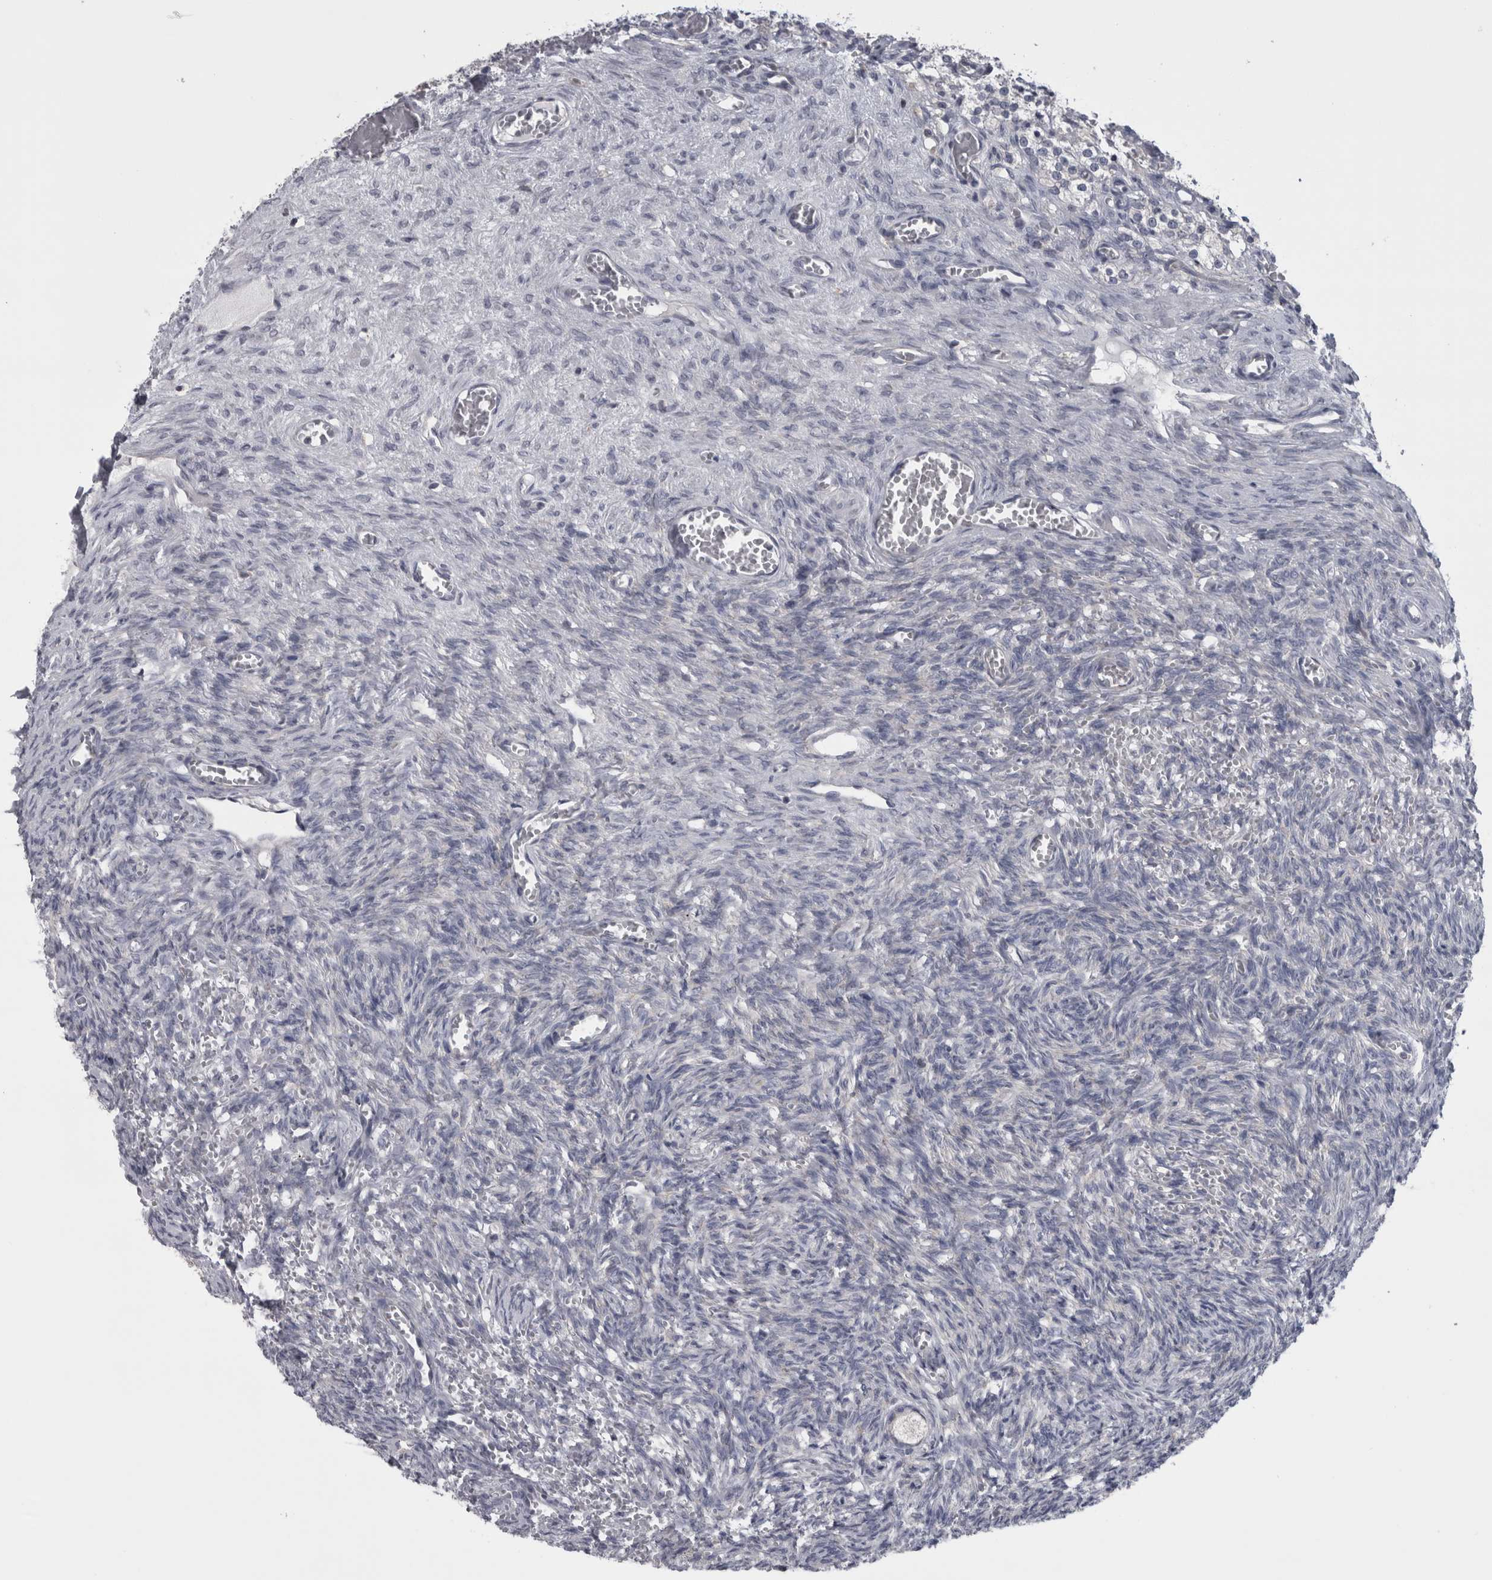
{"staining": {"intensity": "negative", "quantity": "none", "location": "none"}, "tissue": "ovary", "cell_type": "Follicle cells", "image_type": "normal", "snomed": [{"axis": "morphology", "description": "Normal tissue, NOS"}, {"axis": "topography", "description": "Ovary"}], "caption": "The immunohistochemistry (IHC) photomicrograph has no significant positivity in follicle cells of ovary. (DAB (3,3'-diaminobenzidine) immunohistochemistry, high magnification).", "gene": "PRRC2C", "patient": {"sex": "female", "age": 27}}